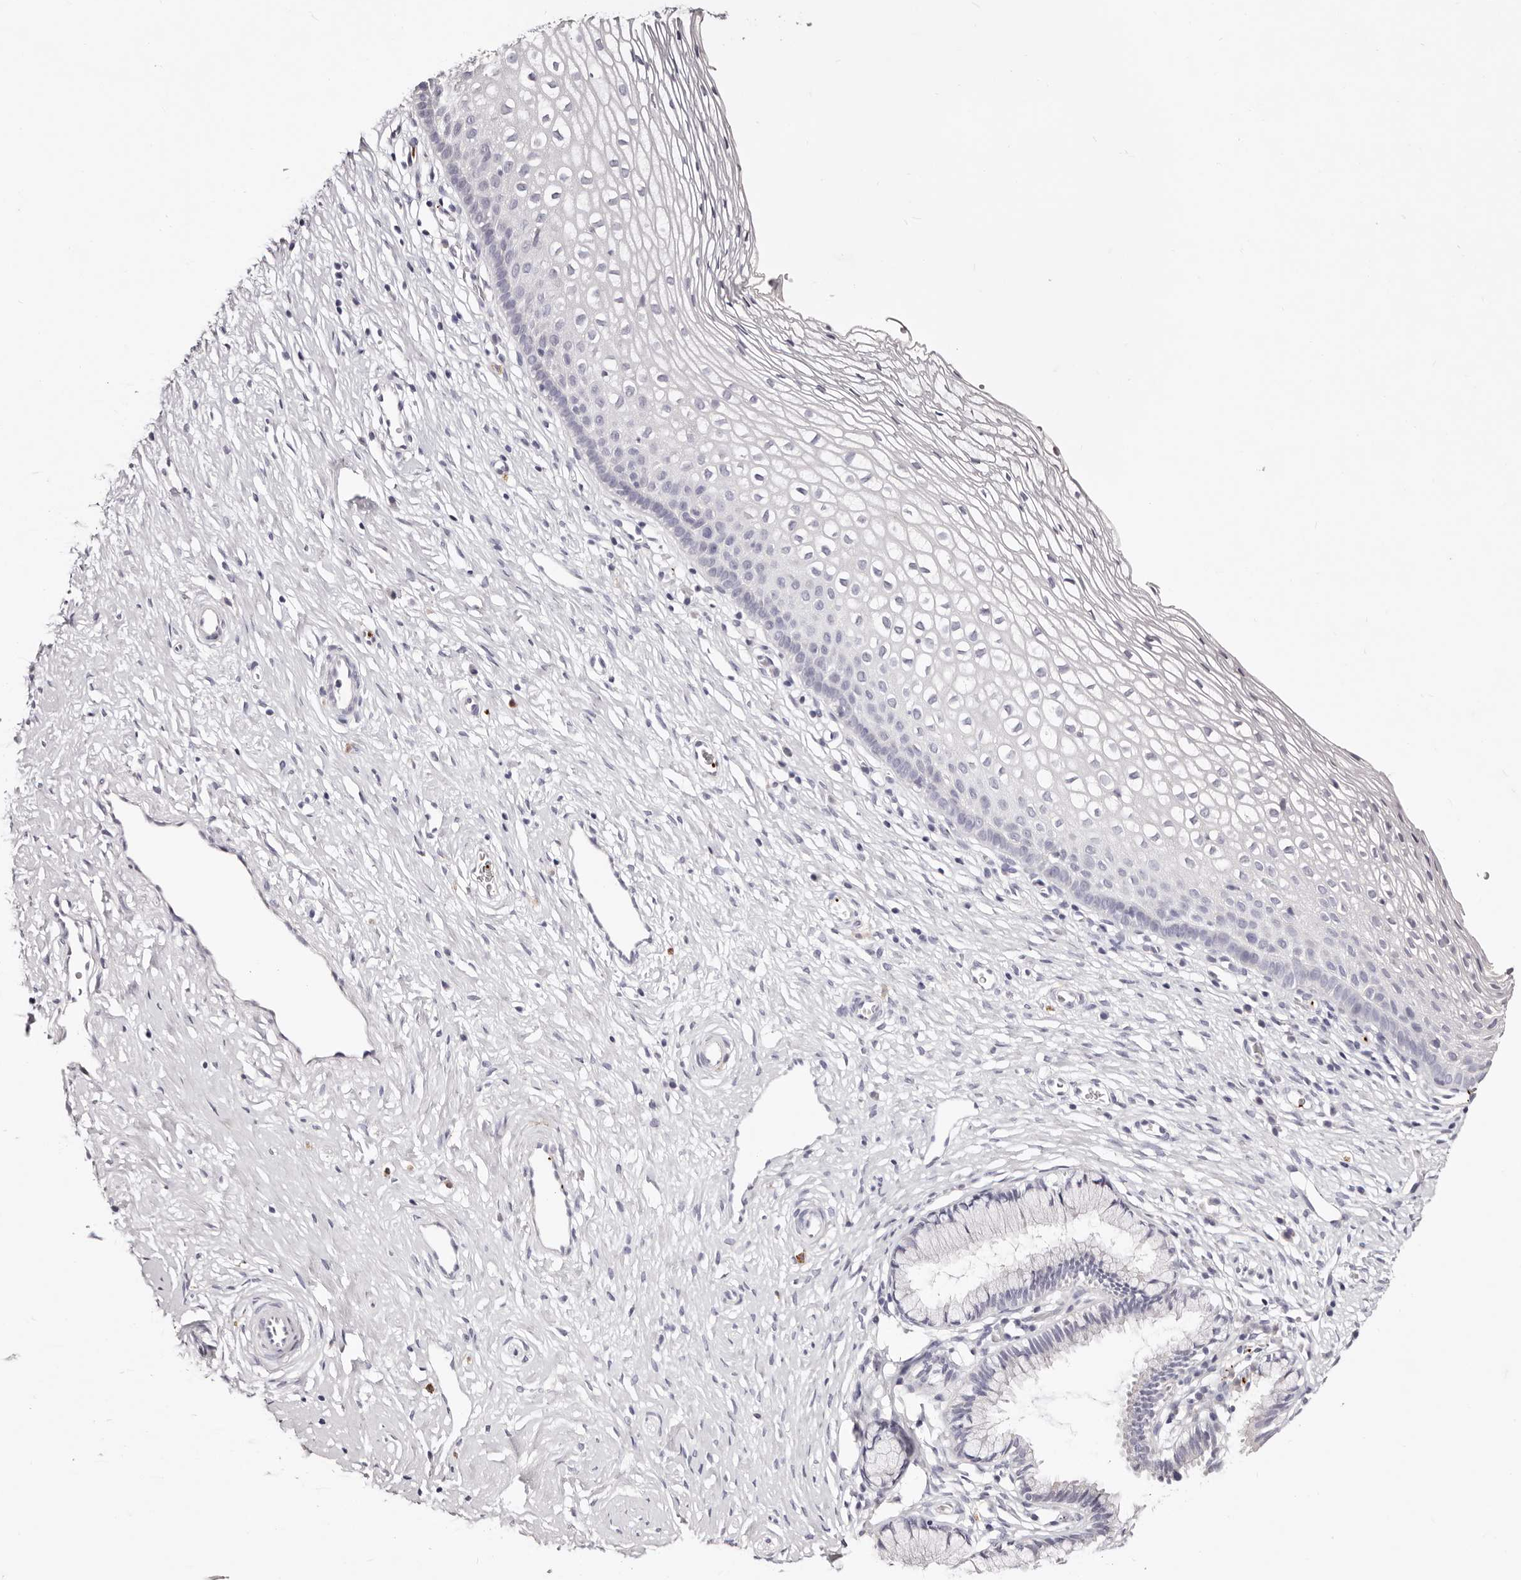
{"staining": {"intensity": "negative", "quantity": "none", "location": "none"}, "tissue": "cervix", "cell_type": "Glandular cells", "image_type": "normal", "snomed": [{"axis": "morphology", "description": "Normal tissue, NOS"}, {"axis": "topography", "description": "Cervix"}], "caption": "Micrograph shows no protein expression in glandular cells of benign cervix. (IHC, brightfield microscopy, high magnification).", "gene": "PF4", "patient": {"sex": "female", "age": 27}}